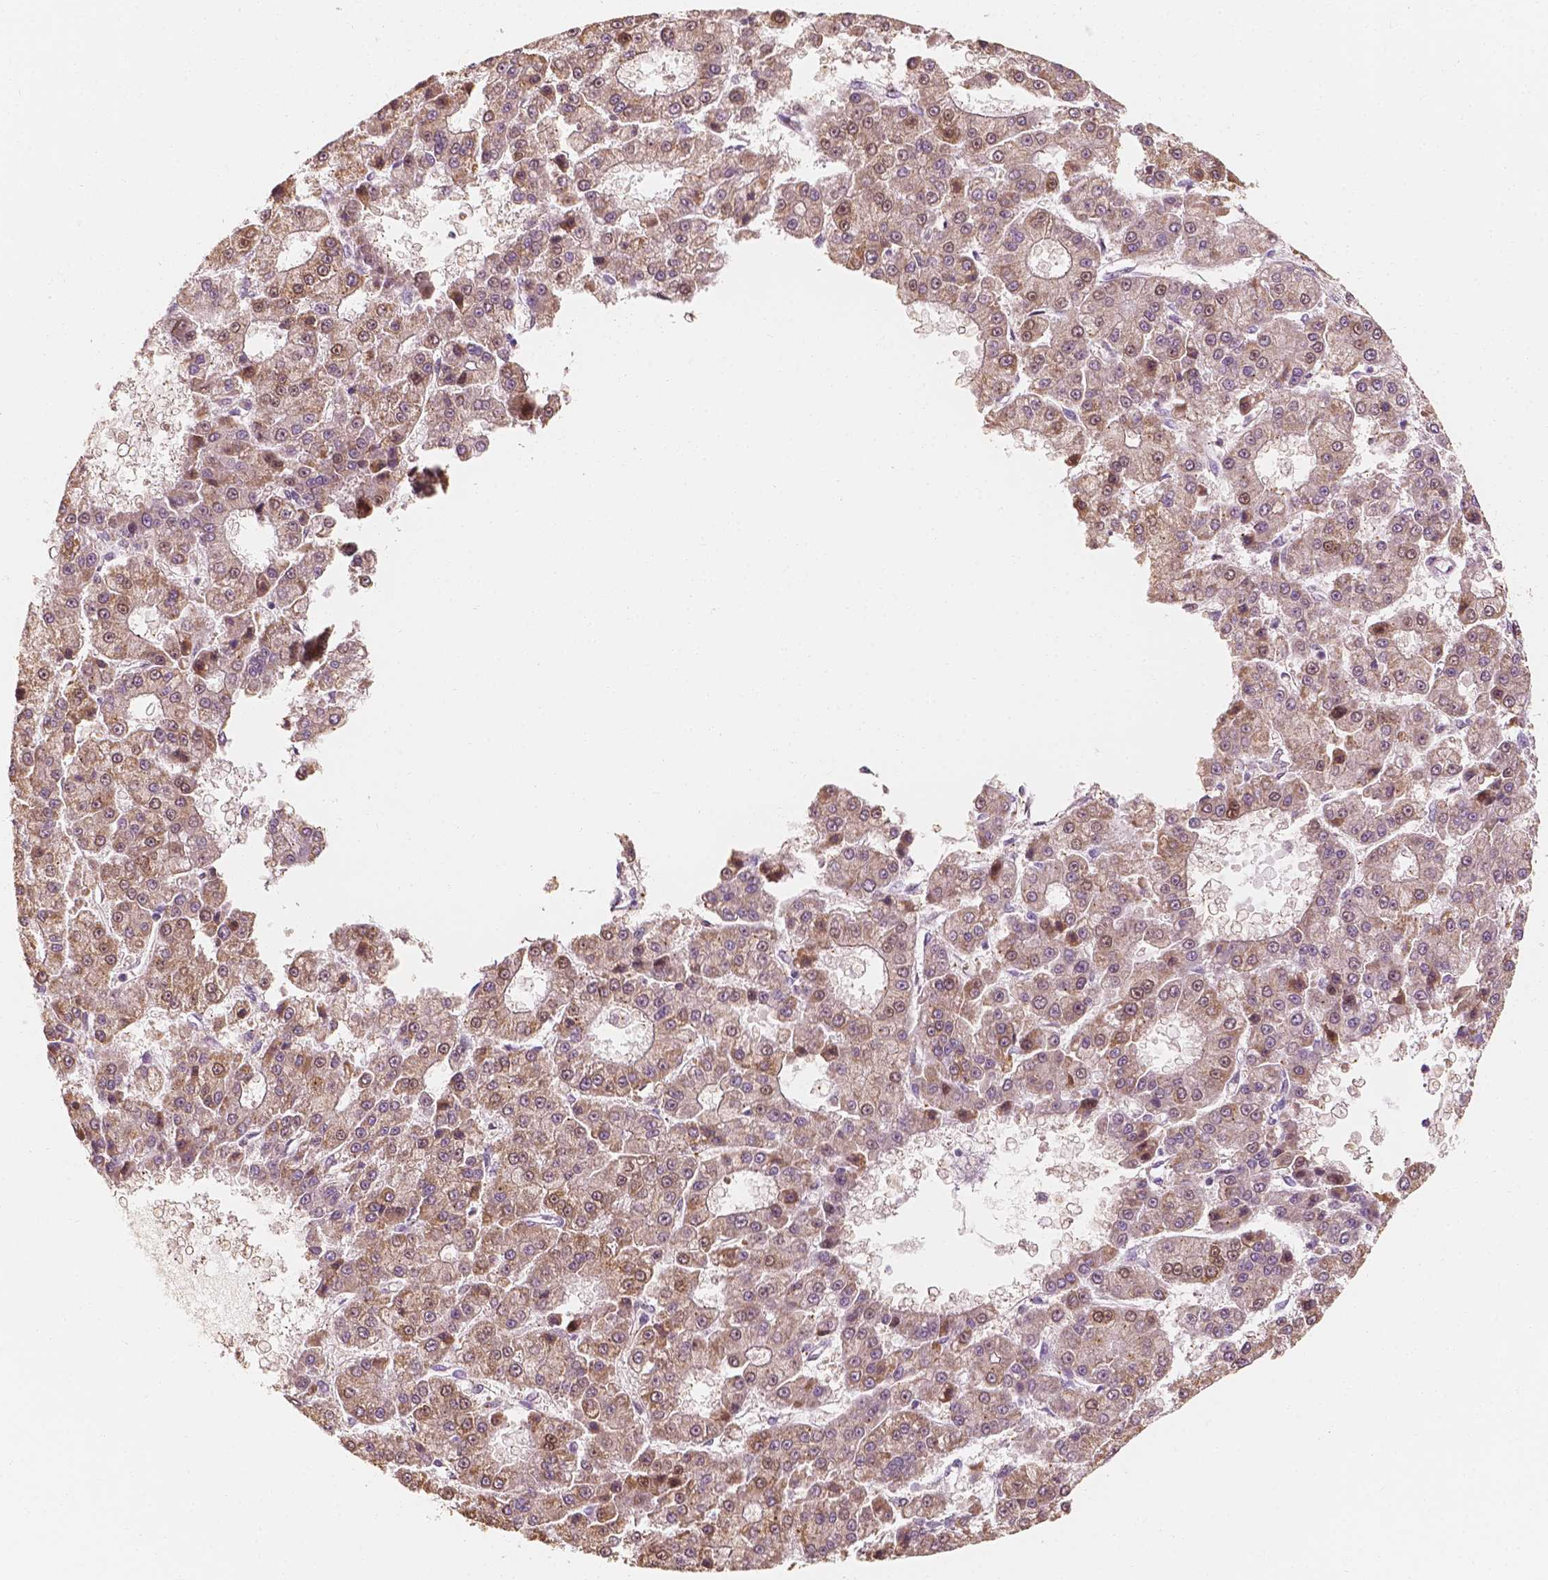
{"staining": {"intensity": "moderate", "quantity": "<25%", "location": "cytoplasmic/membranous,nuclear"}, "tissue": "liver cancer", "cell_type": "Tumor cells", "image_type": "cancer", "snomed": [{"axis": "morphology", "description": "Carcinoma, Hepatocellular, NOS"}, {"axis": "topography", "description": "Liver"}], "caption": "The immunohistochemical stain highlights moderate cytoplasmic/membranous and nuclear staining in tumor cells of hepatocellular carcinoma (liver) tissue. (IHC, brightfield microscopy, high magnification).", "gene": "TBC1D17", "patient": {"sex": "male", "age": 70}}